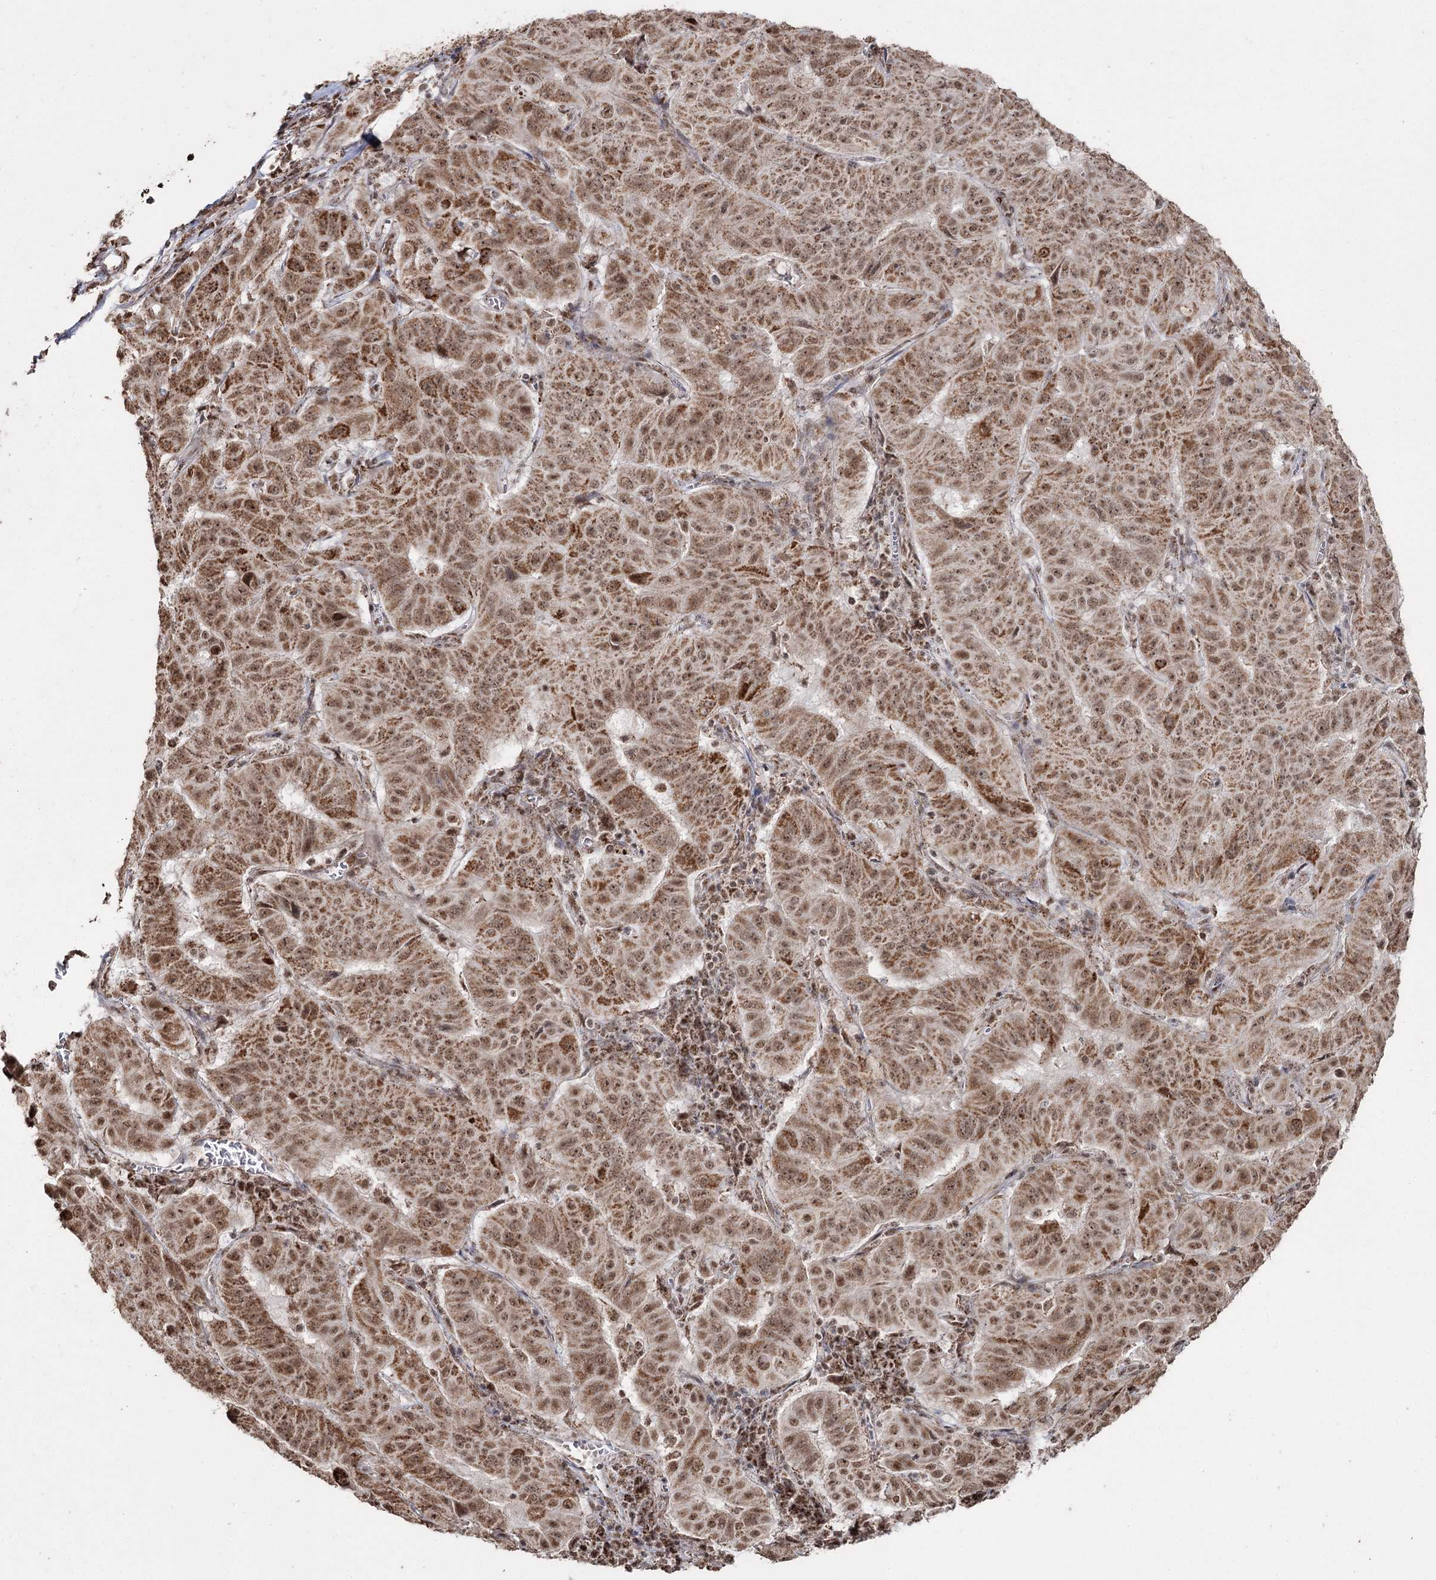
{"staining": {"intensity": "moderate", "quantity": ">75%", "location": "cytoplasmic/membranous,nuclear"}, "tissue": "pancreatic cancer", "cell_type": "Tumor cells", "image_type": "cancer", "snomed": [{"axis": "morphology", "description": "Adenocarcinoma, NOS"}, {"axis": "topography", "description": "Pancreas"}], "caption": "Brown immunohistochemical staining in adenocarcinoma (pancreatic) shows moderate cytoplasmic/membranous and nuclear staining in about >75% of tumor cells. (DAB (3,3'-diaminobenzidine) = brown stain, brightfield microscopy at high magnification).", "gene": "PDHX", "patient": {"sex": "male", "age": 63}}